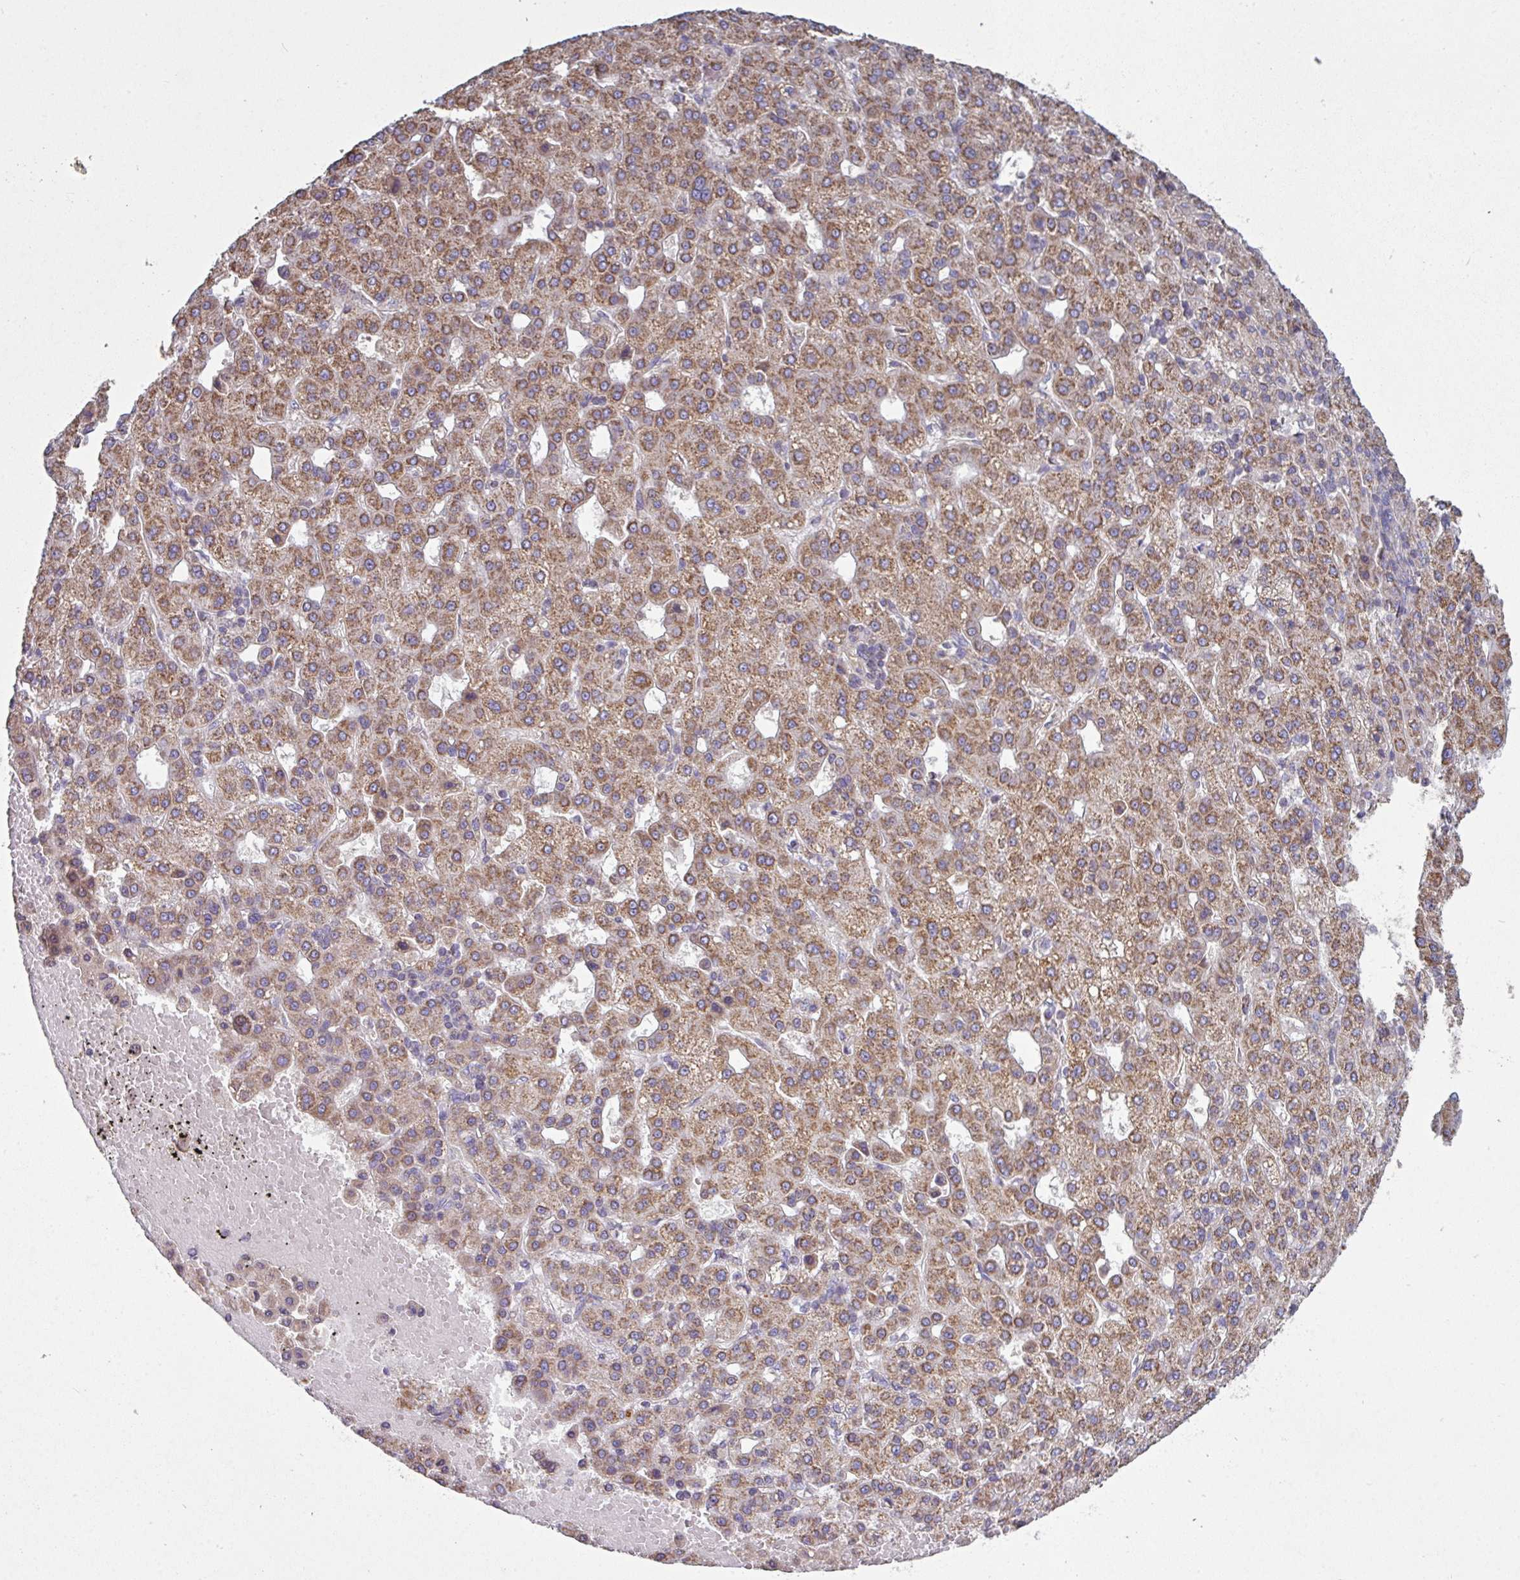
{"staining": {"intensity": "moderate", "quantity": ">75%", "location": "cytoplasmic/membranous"}, "tissue": "liver cancer", "cell_type": "Tumor cells", "image_type": "cancer", "snomed": [{"axis": "morphology", "description": "Carcinoma, Hepatocellular, NOS"}, {"axis": "topography", "description": "Liver"}], "caption": "Immunohistochemistry (IHC) micrograph of liver hepatocellular carcinoma stained for a protein (brown), which reveals medium levels of moderate cytoplasmic/membranous expression in approximately >75% of tumor cells.", "gene": "LRRC9", "patient": {"sex": "male", "age": 65}}